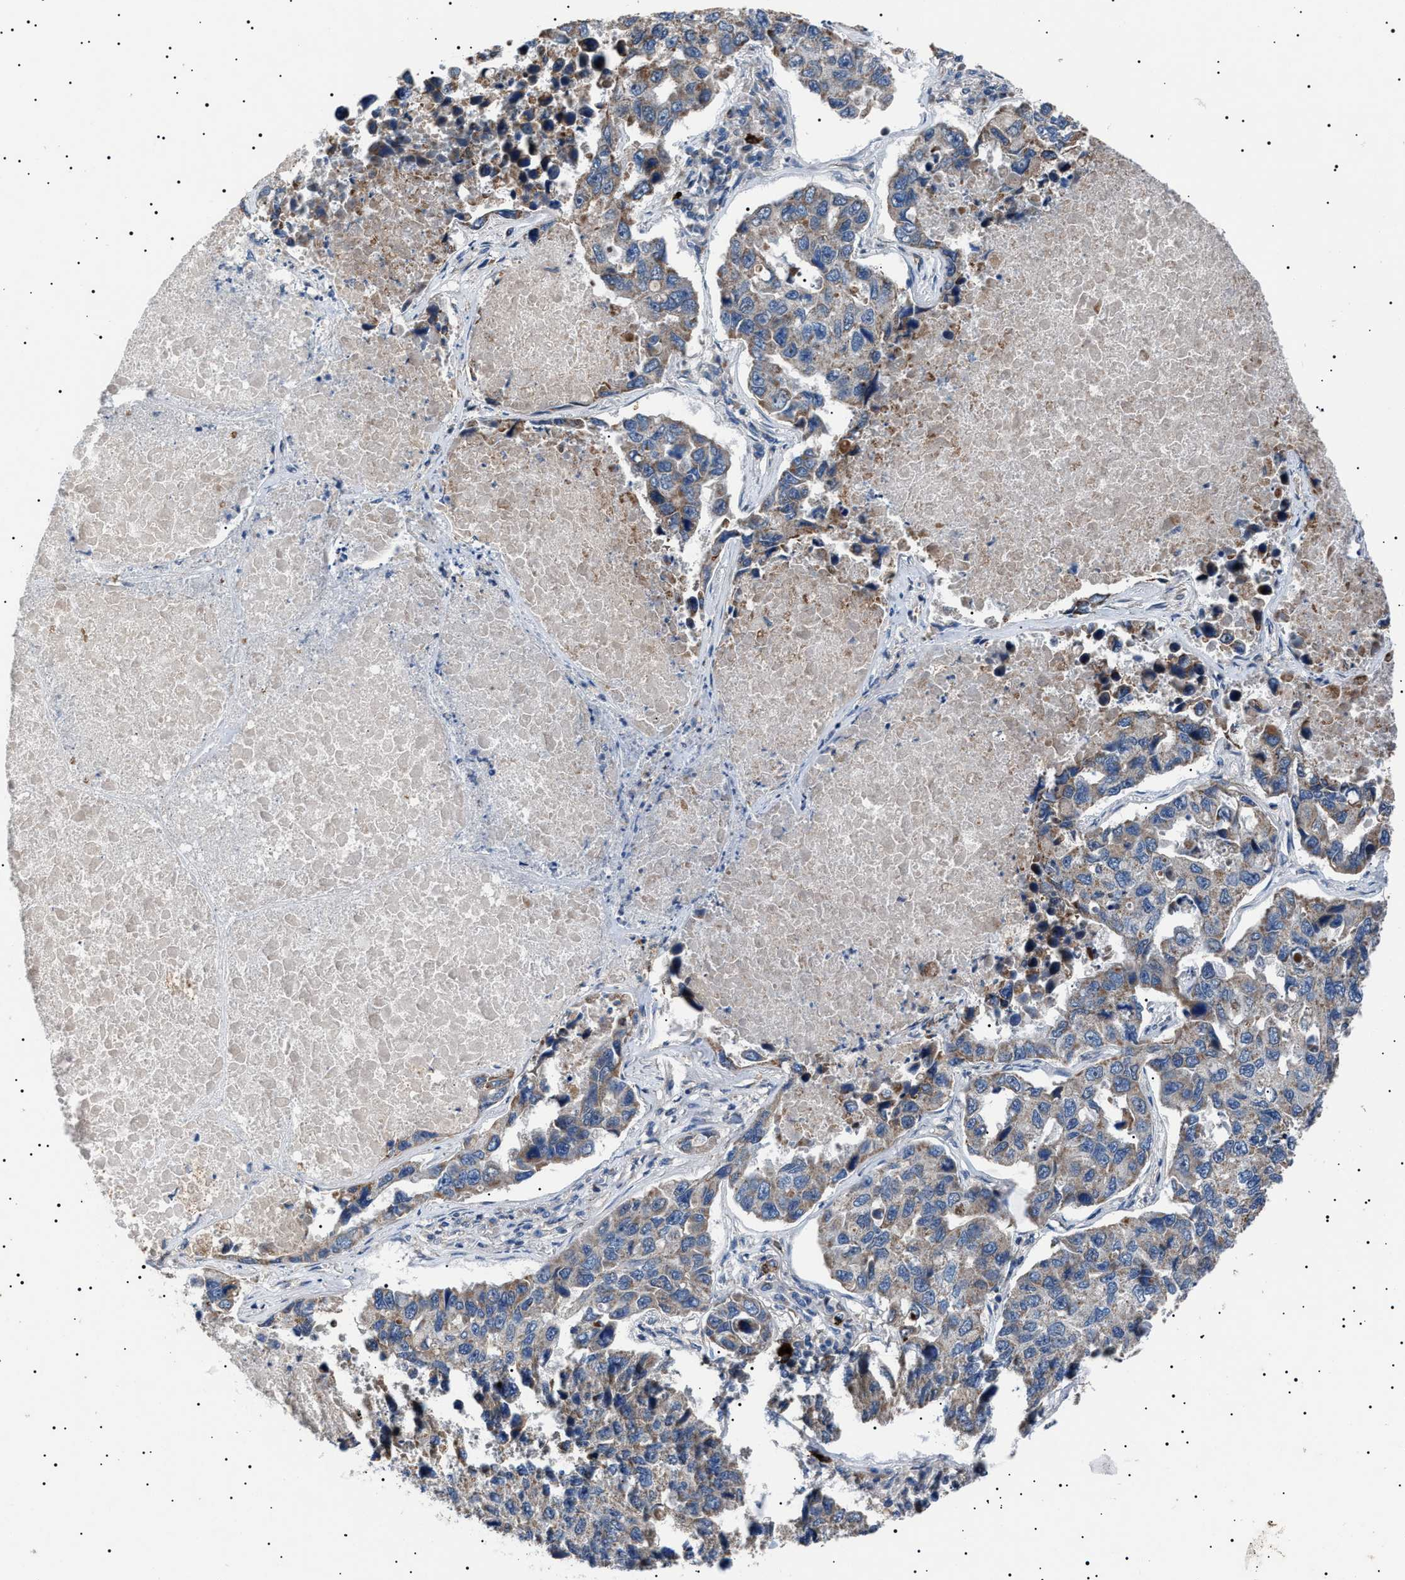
{"staining": {"intensity": "weak", "quantity": "25%-75%", "location": "cytoplasmic/membranous"}, "tissue": "lung cancer", "cell_type": "Tumor cells", "image_type": "cancer", "snomed": [{"axis": "morphology", "description": "Adenocarcinoma, NOS"}, {"axis": "topography", "description": "Lung"}], "caption": "Weak cytoplasmic/membranous positivity for a protein is seen in about 25%-75% of tumor cells of lung adenocarcinoma using immunohistochemistry (IHC).", "gene": "PTRH1", "patient": {"sex": "male", "age": 64}}